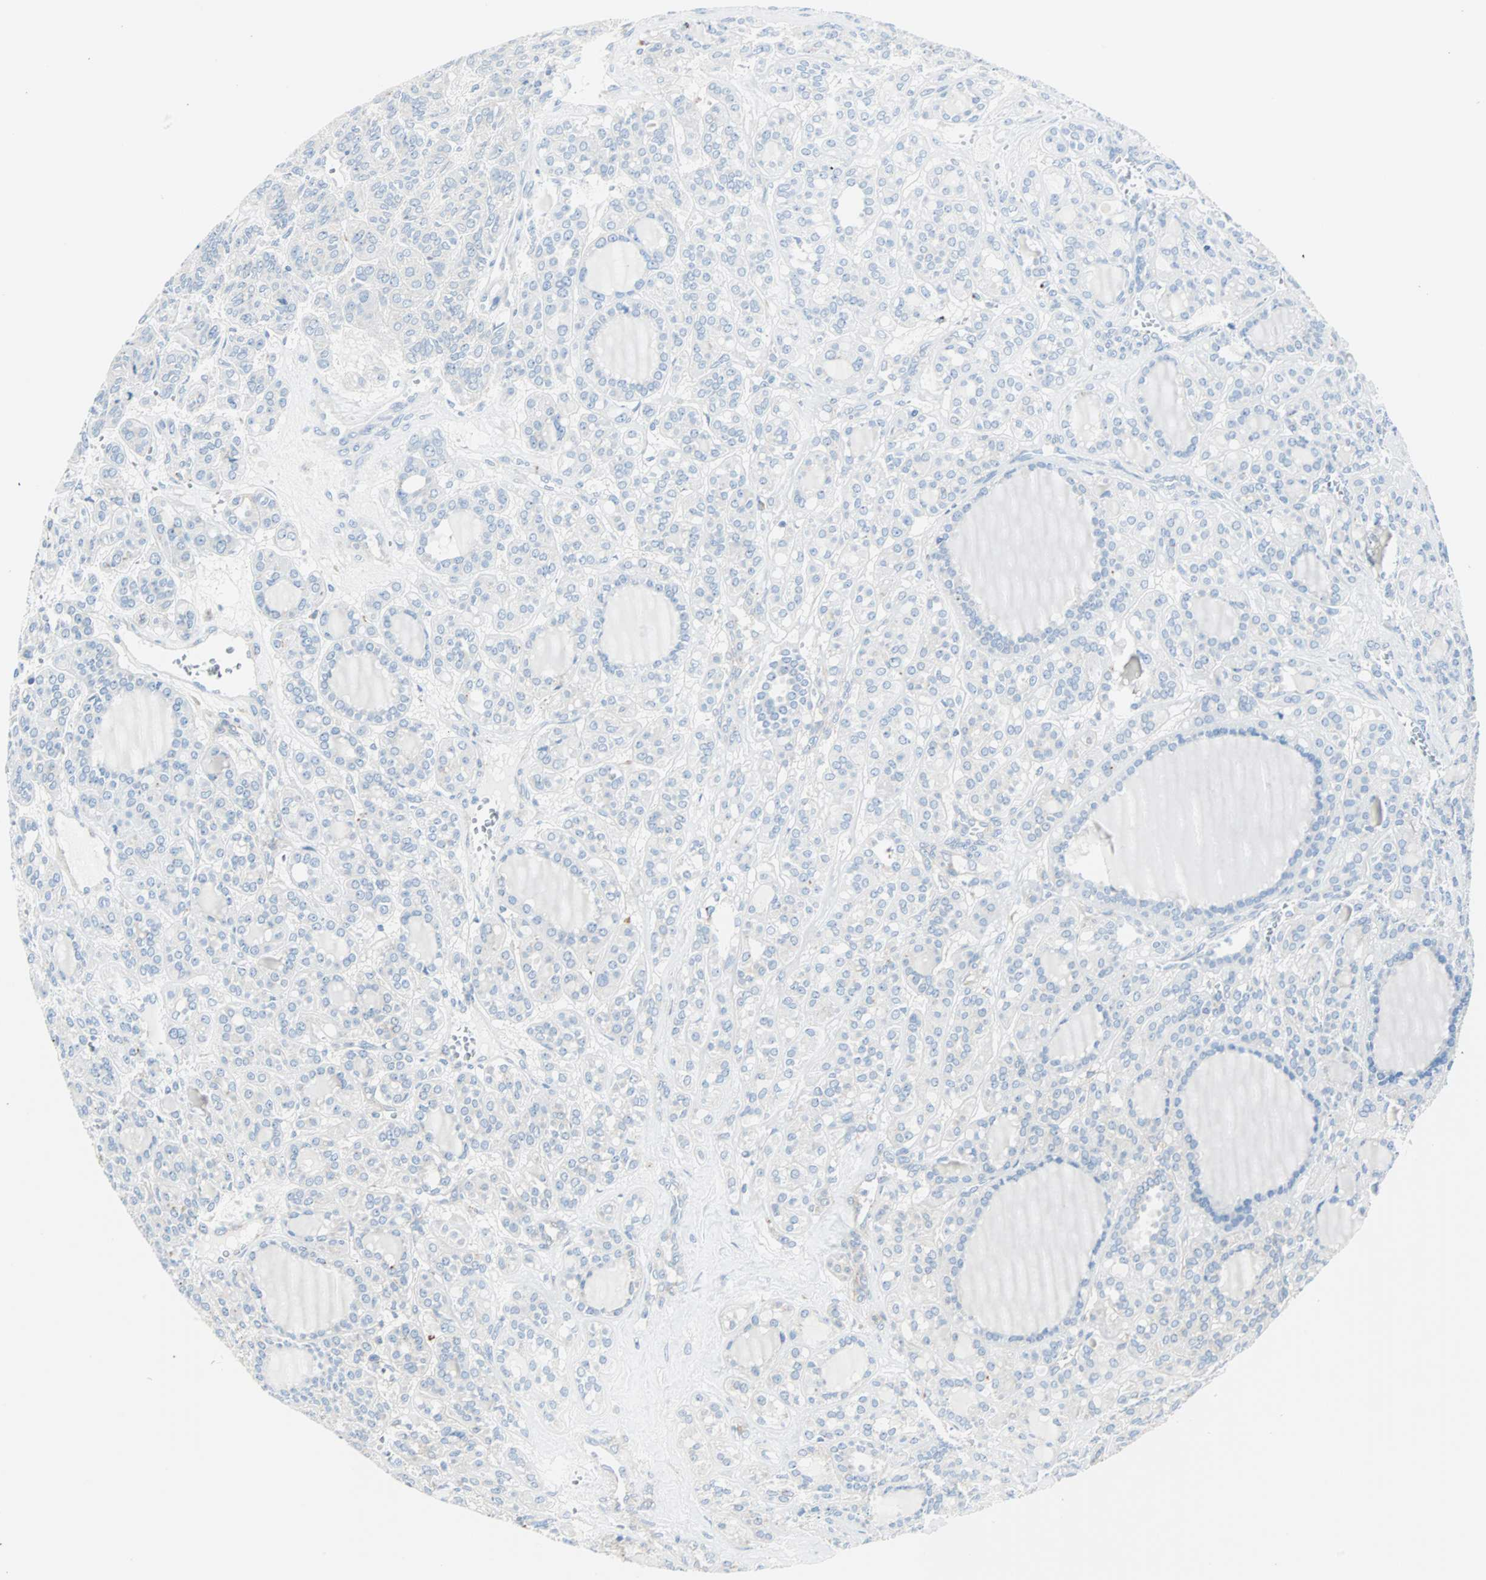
{"staining": {"intensity": "negative", "quantity": "none", "location": "none"}, "tissue": "thyroid cancer", "cell_type": "Tumor cells", "image_type": "cancer", "snomed": [{"axis": "morphology", "description": "Follicular adenoma carcinoma, NOS"}, {"axis": "topography", "description": "Thyroid gland"}], "caption": "This is a histopathology image of immunohistochemistry (IHC) staining of thyroid cancer (follicular adenoma carcinoma), which shows no staining in tumor cells.", "gene": "RELA", "patient": {"sex": "female", "age": 71}}